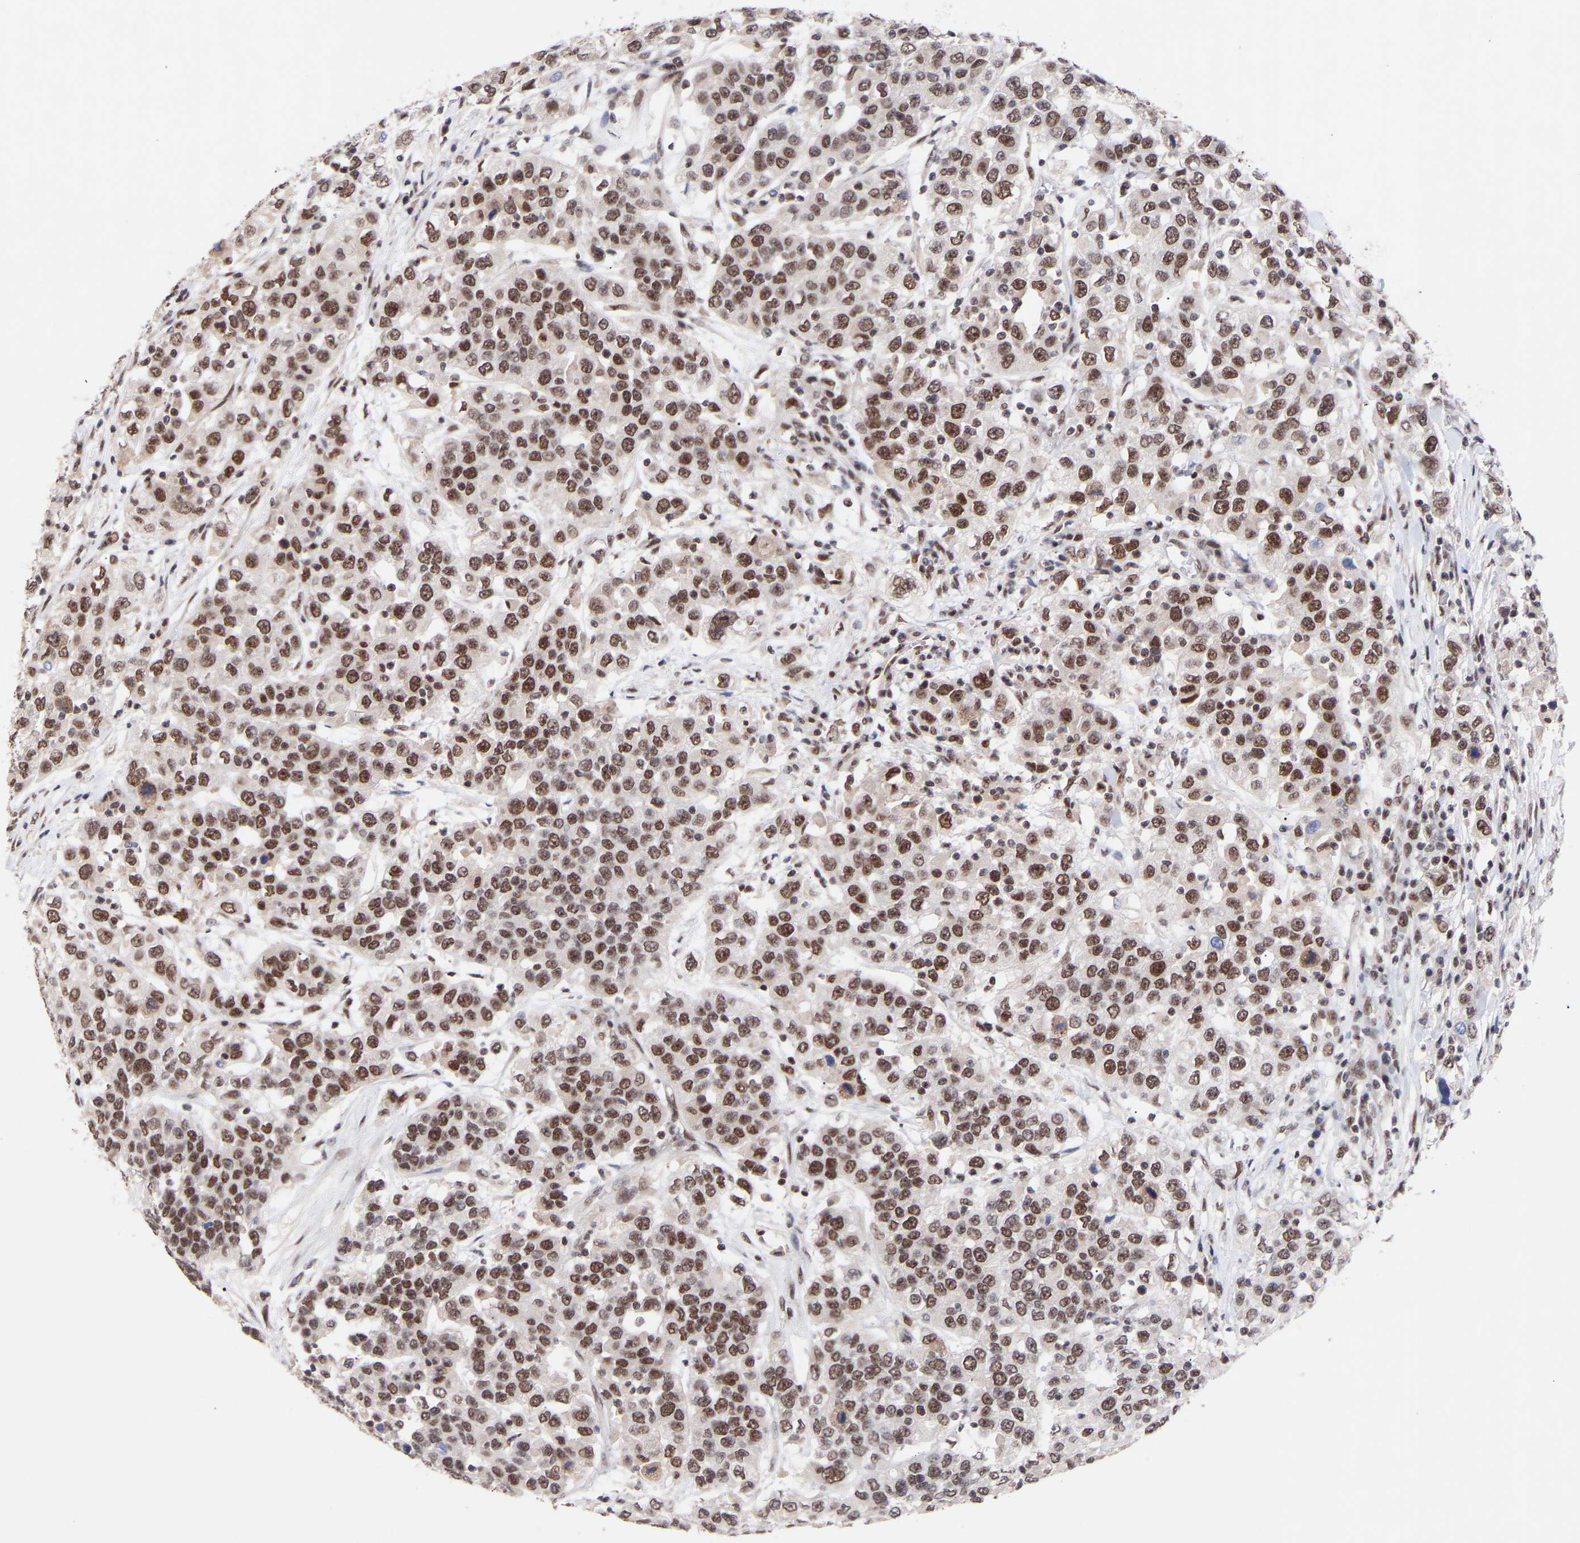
{"staining": {"intensity": "moderate", "quantity": ">75%", "location": "nuclear"}, "tissue": "urothelial cancer", "cell_type": "Tumor cells", "image_type": "cancer", "snomed": [{"axis": "morphology", "description": "Urothelial carcinoma, High grade"}, {"axis": "topography", "description": "Urinary bladder"}], "caption": "There is medium levels of moderate nuclear positivity in tumor cells of urothelial carcinoma (high-grade), as demonstrated by immunohistochemical staining (brown color).", "gene": "RBM15", "patient": {"sex": "female", "age": 80}}